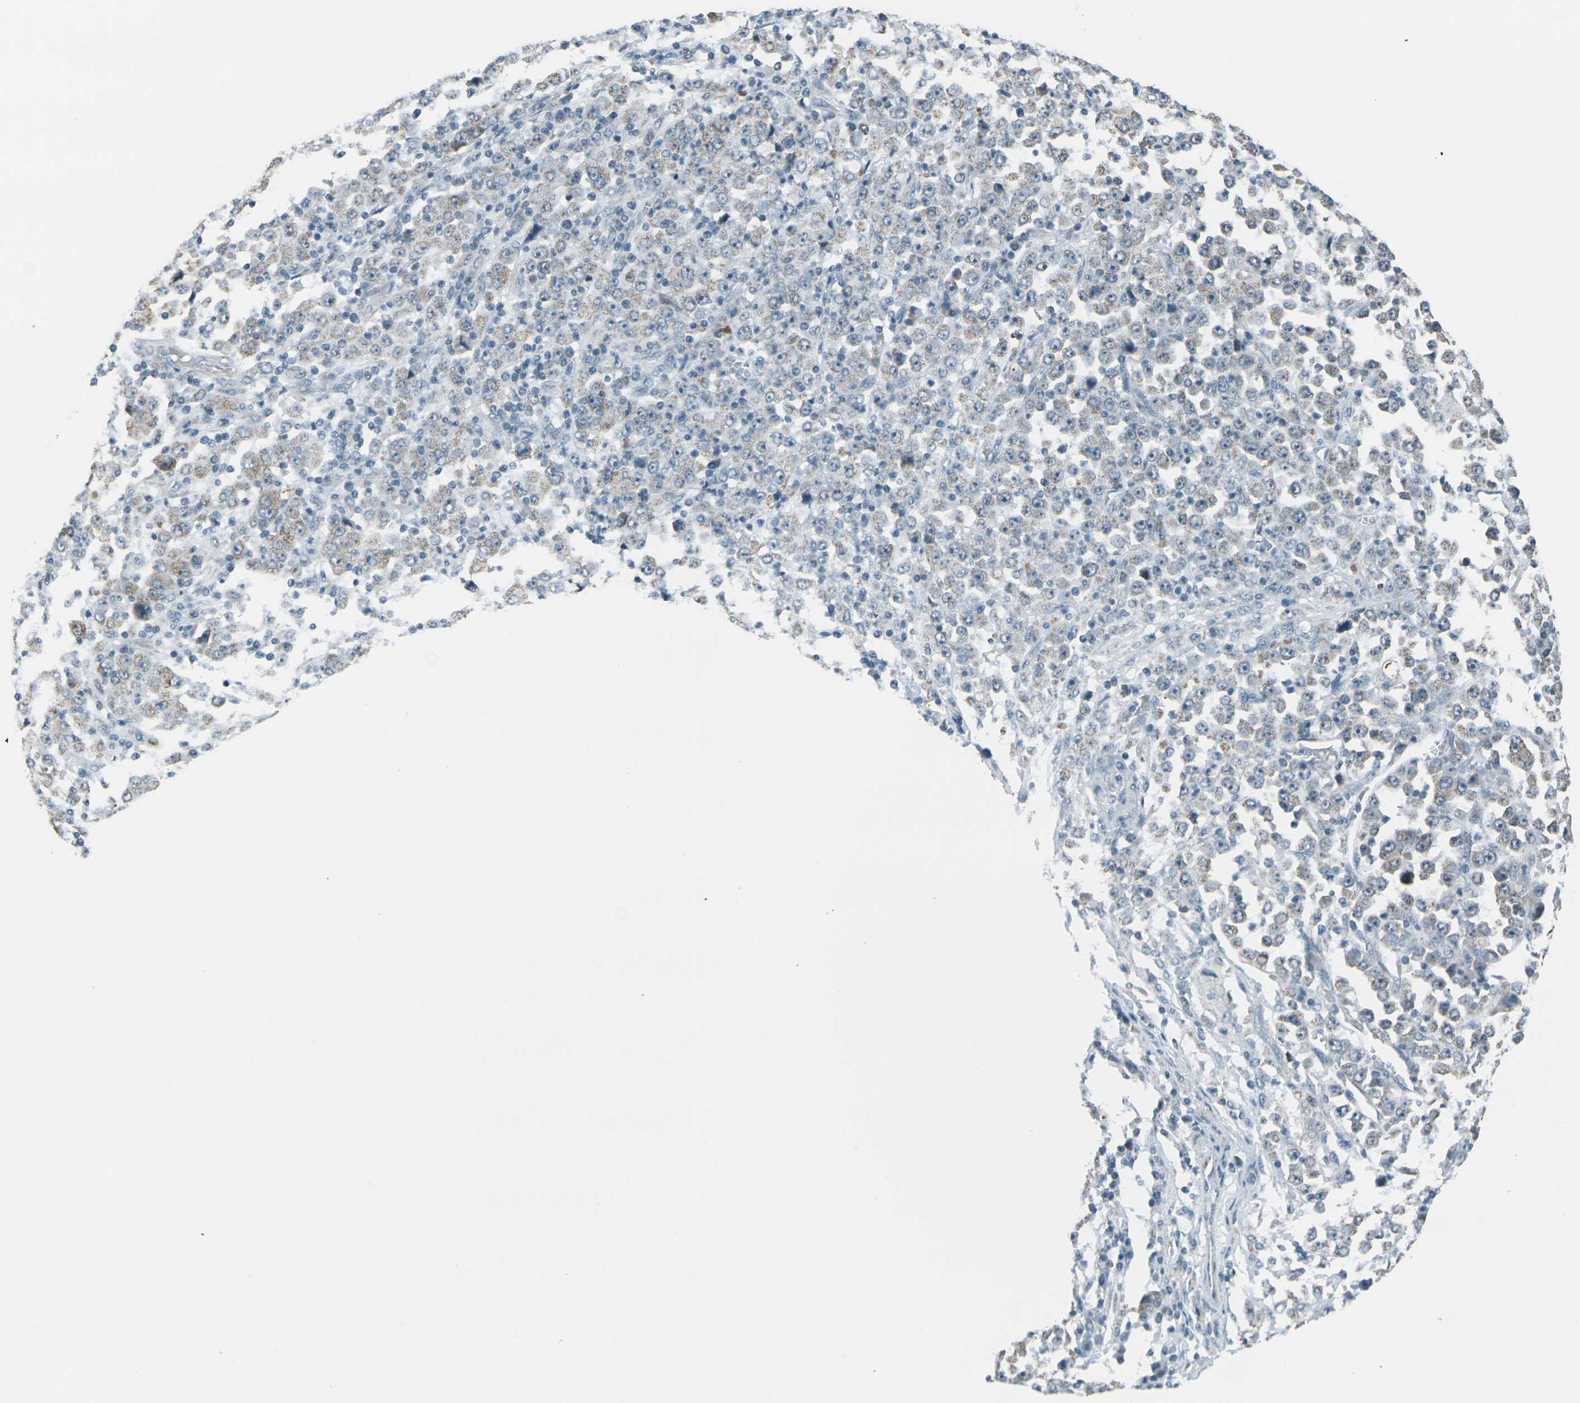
{"staining": {"intensity": "weak", "quantity": "25%-75%", "location": "cytoplasmic/membranous"}, "tissue": "stomach cancer", "cell_type": "Tumor cells", "image_type": "cancer", "snomed": [{"axis": "morphology", "description": "Normal tissue, NOS"}, {"axis": "morphology", "description": "Adenocarcinoma, NOS"}, {"axis": "topography", "description": "Stomach, upper"}, {"axis": "topography", "description": "Stomach"}], "caption": "Protein staining of stomach adenocarcinoma tissue displays weak cytoplasmic/membranous expression in about 25%-75% of tumor cells. (Stains: DAB (3,3'-diaminobenzidine) in brown, nuclei in blue, Microscopy: brightfield microscopy at high magnification).", "gene": "H2BC1", "patient": {"sex": "male", "age": 59}}